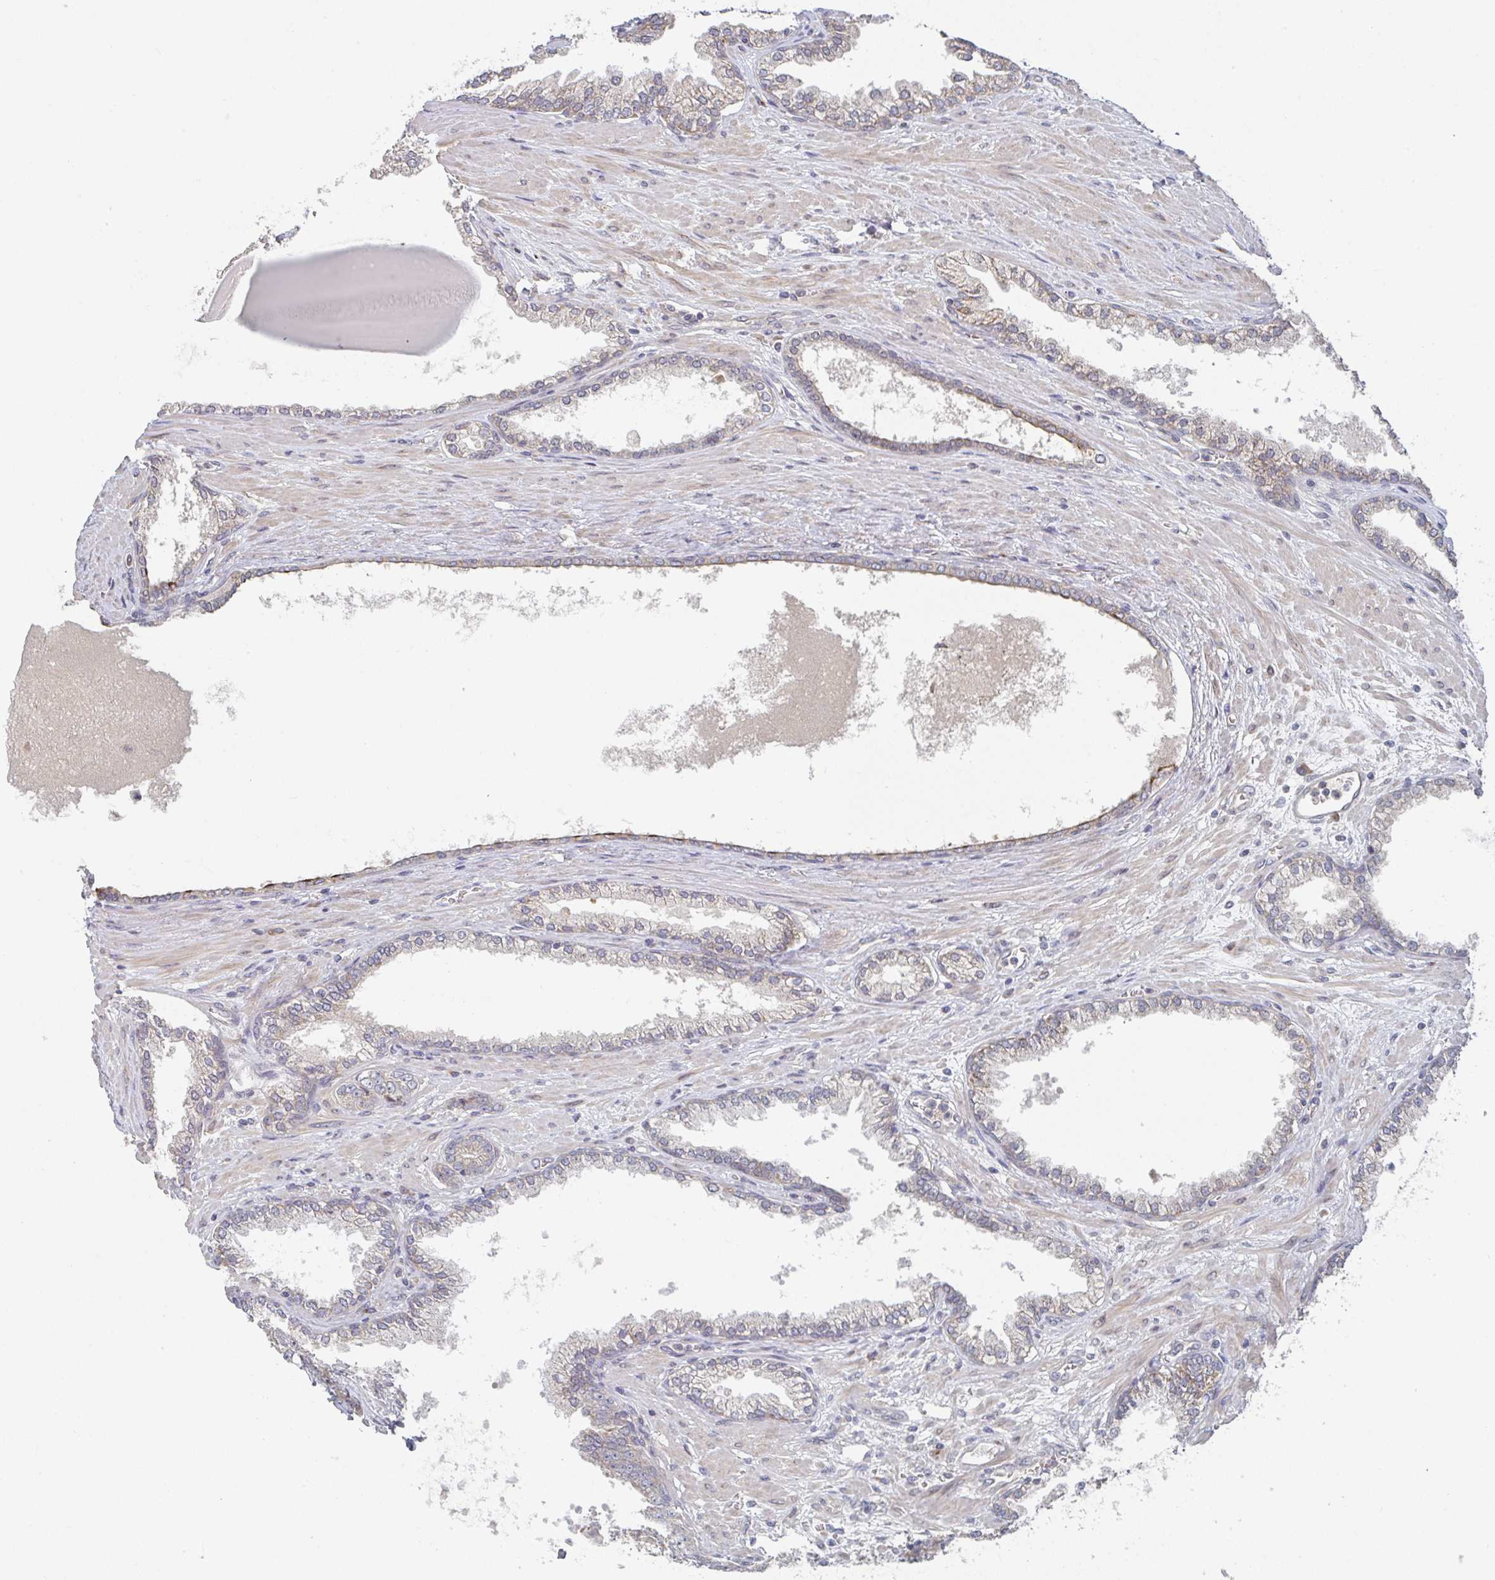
{"staining": {"intensity": "negative", "quantity": "none", "location": "none"}, "tissue": "prostate cancer", "cell_type": "Tumor cells", "image_type": "cancer", "snomed": [{"axis": "morphology", "description": "Adenocarcinoma, Low grade"}, {"axis": "topography", "description": "Prostate"}], "caption": "An immunohistochemistry histopathology image of prostate low-grade adenocarcinoma is shown. There is no staining in tumor cells of prostate low-grade adenocarcinoma.", "gene": "ELOVL1", "patient": {"sex": "male", "age": 61}}